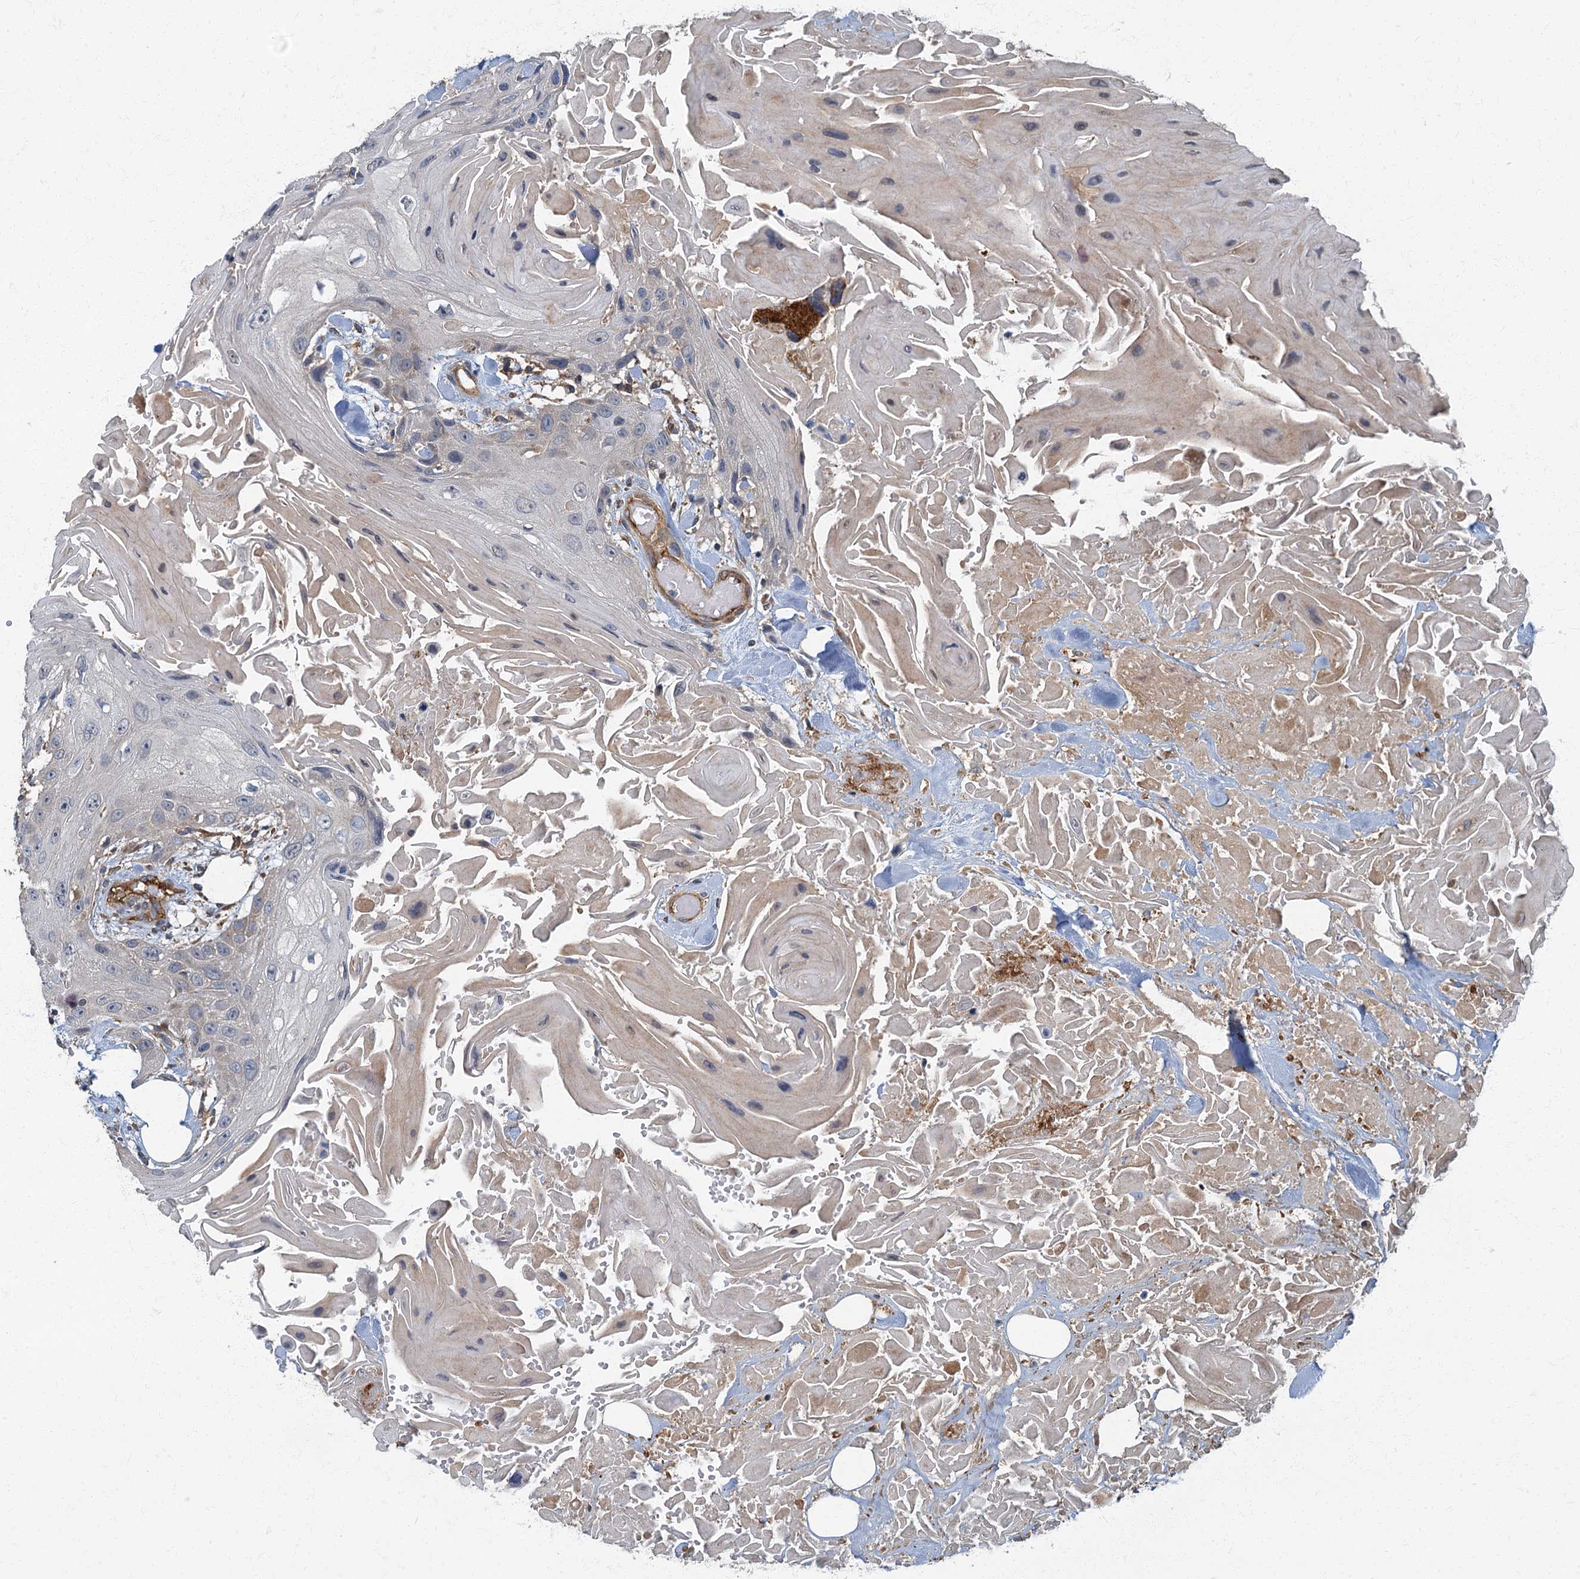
{"staining": {"intensity": "negative", "quantity": "none", "location": "none"}, "tissue": "head and neck cancer", "cell_type": "Tumor cells", "image_type": "cancer", "snomed": [{"axis": "morphology", "description": "Squamous cell carcinoma, NOS"}, {"axis": "topography", "description": "Head-Neck"}], "caption": "An IHC photomicrograph of squamous cell carcinoma (head and neck) is shown. There is no staining in tumor cells of squamous cell carcinoma (head and neck).", "gene": "ARL11", "patient": {"sex": "male", "age": 81}}